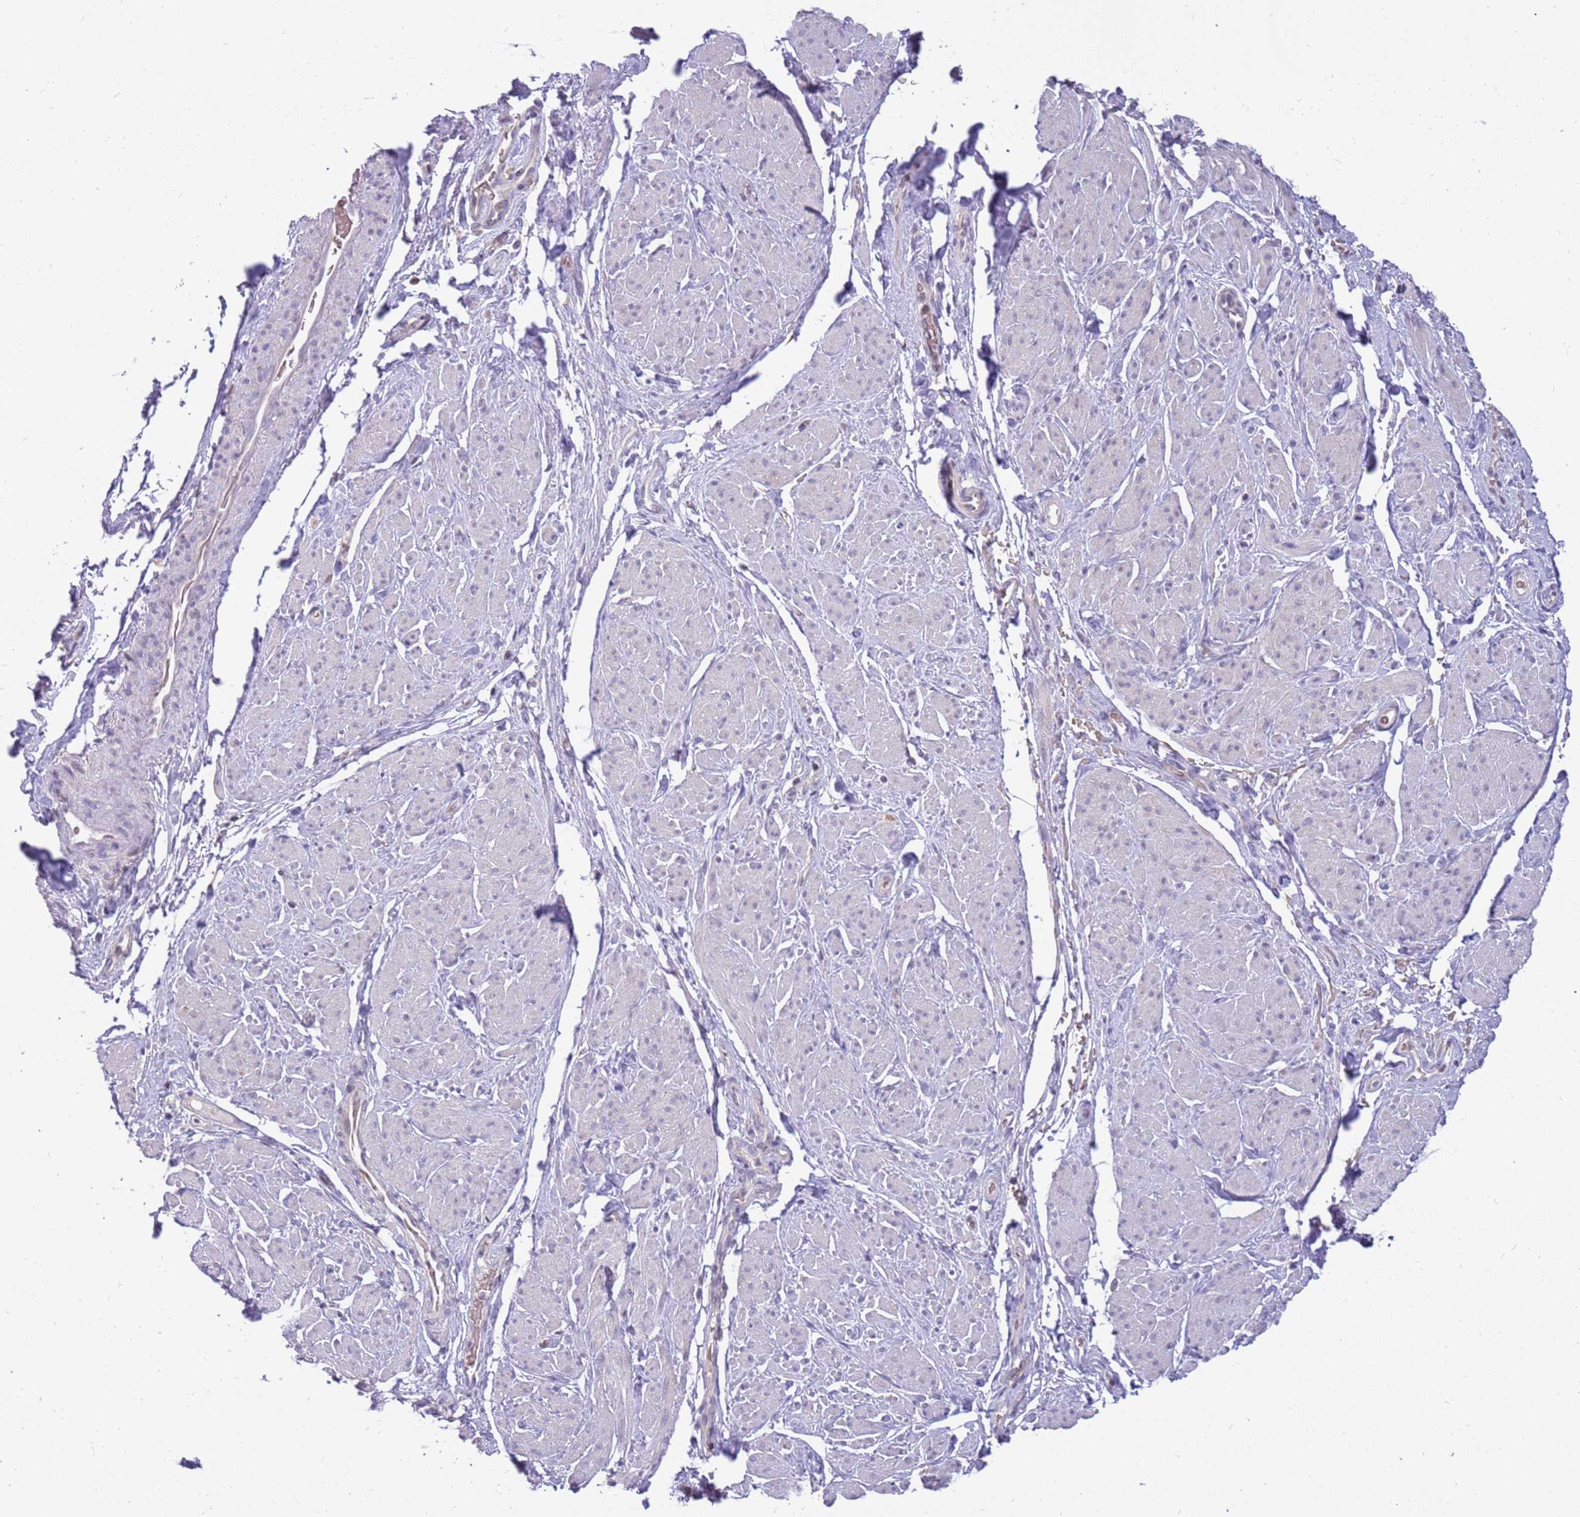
{"staining": {"intensity": "negative", "quantity": "none", "location": "none"}, "tissue": "smooth muscle", "cell_type": "Smooth muscle cells", "image_type": "normal", "snomed": [{"axis": "morphology", "description": "Normal tissue, NOS"}, {"axis": "topography", "description": "Smooth muscle"}, {"axis": "topography", "description": "Peripheral nerve tissue"}], "caption": "There is no significant positivity in smooth muscle cells of smooth muscle. (Immunohistochemistry (ihc), brightfield microscopy, high magnification).", "gene": "ARHGEF35", "patient": {"sex": "male", "age": 69}}